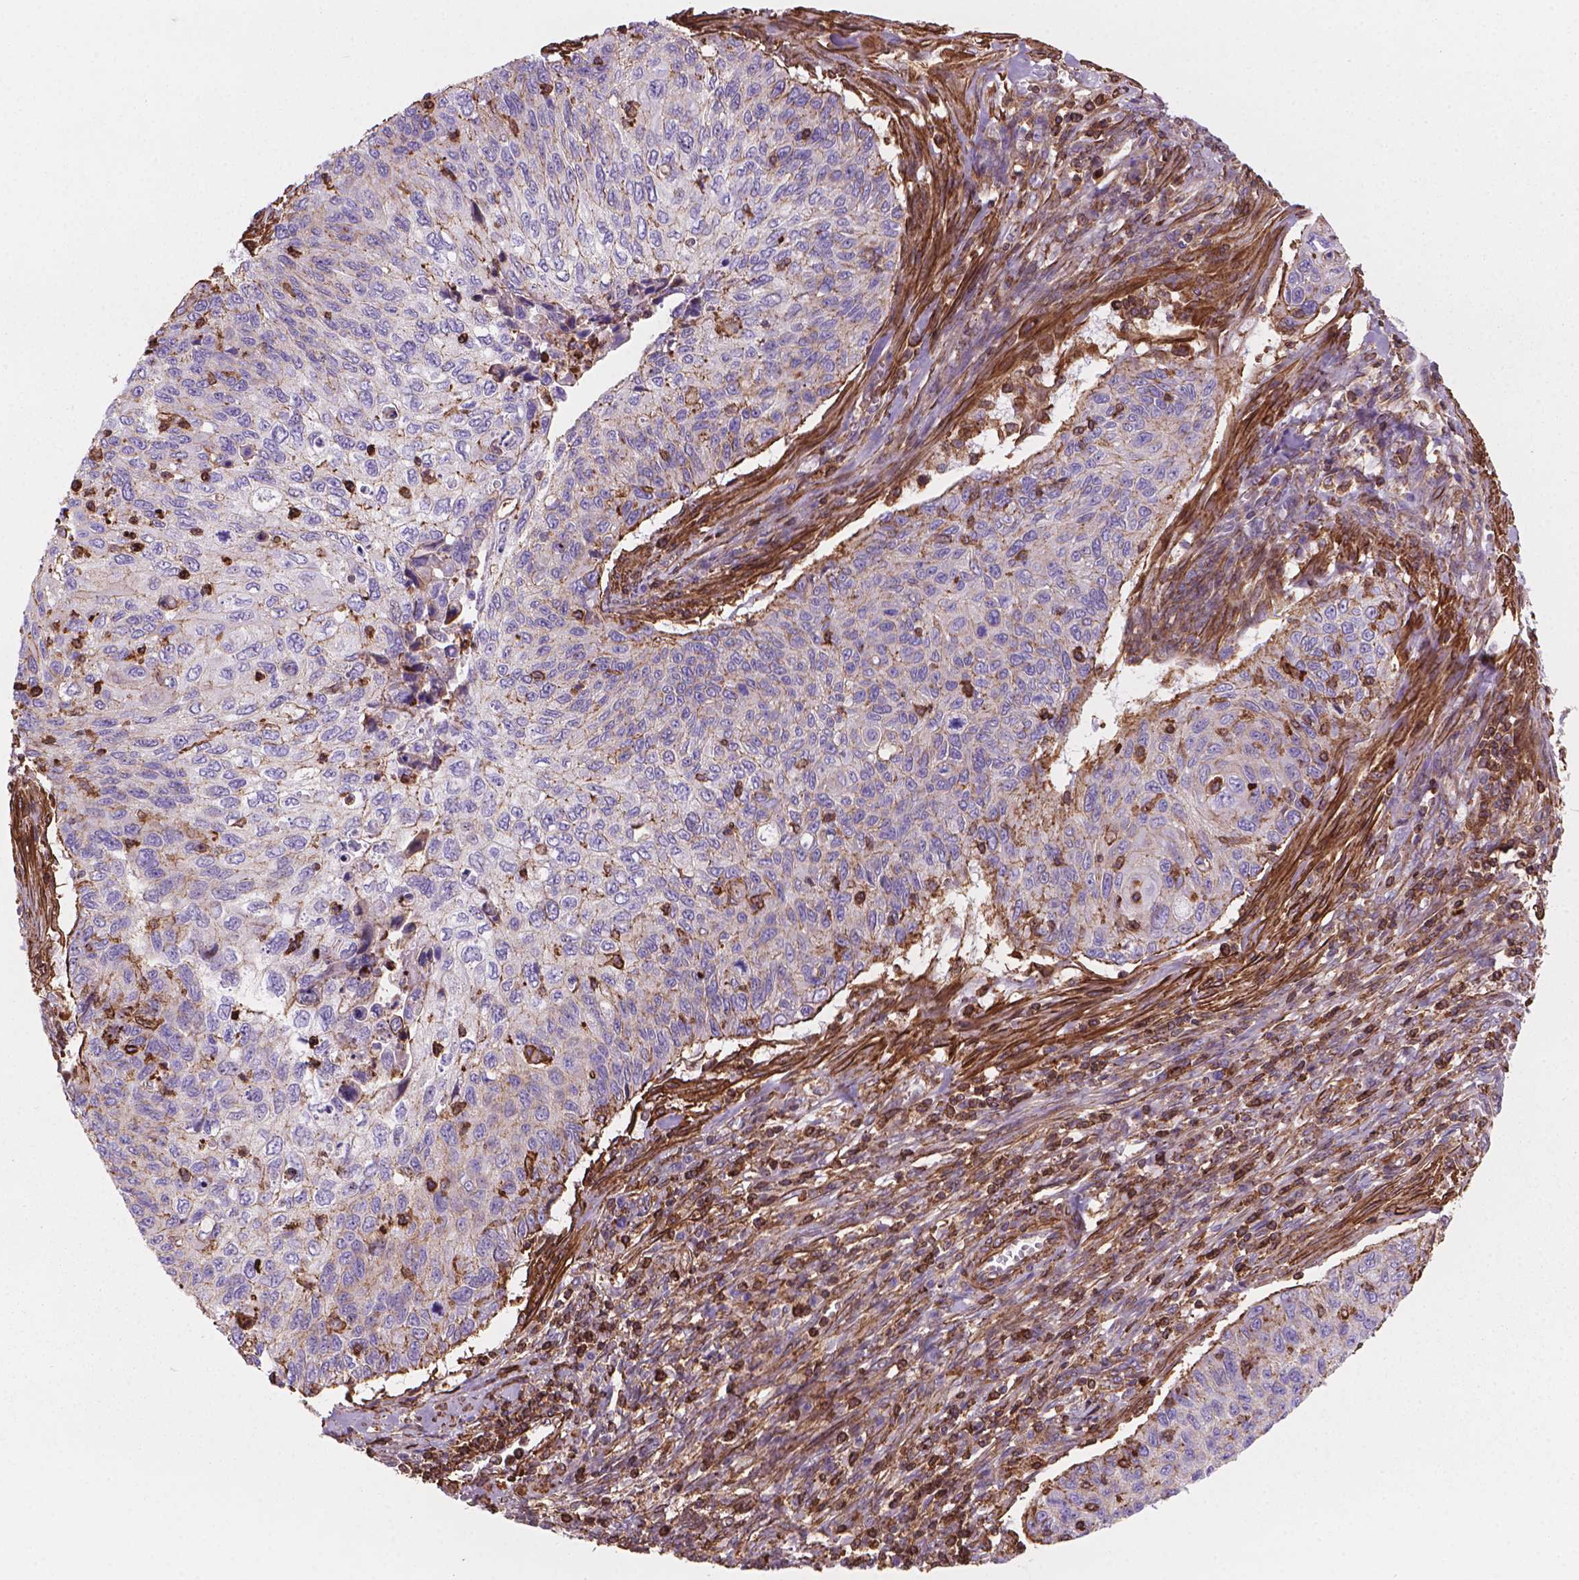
{"staining": {"intensity": "negative", "quantity": "none", "location": "none"}, "tissue": "cervical cancer", "cell_type": "Tumor cells", "image_type": "cancer", "snomed": [{"axis": "morphology", "description": "Squamous cell carcinoma, NOS"}, {"axis": "topography", "description": "Cervix"}], "caption": "Tumor cells are negative for brown protein staining in cervical squamous cell carcinoma.", "gene": "PATJ", "patient": {"sex": "female", "age": 70}}